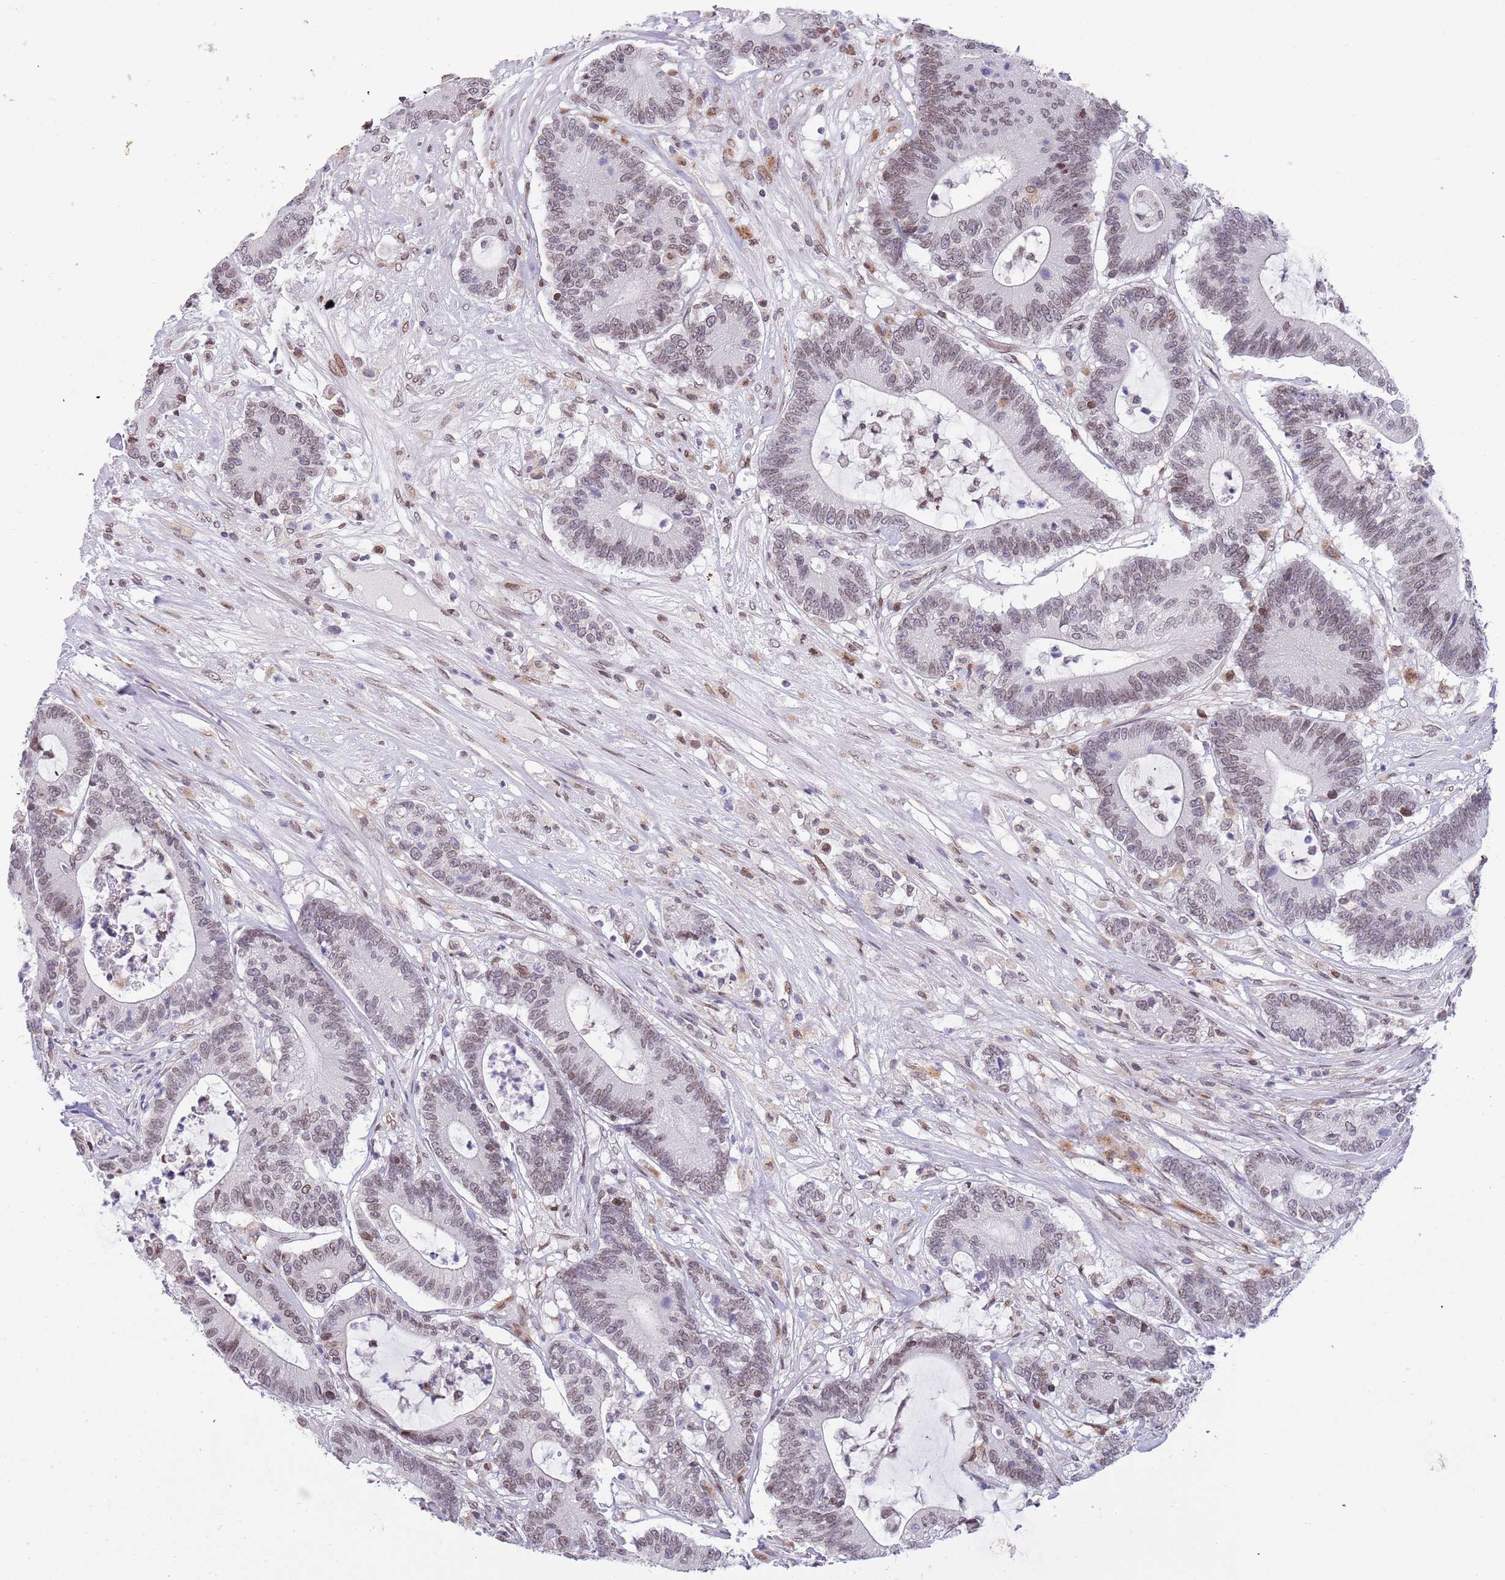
{"staining": {"intensity": "weak", "quantity": ">75%", "location": "nuclear"}, "tissue": "colorectal cancer", "cell_type": "Tumor cells", "image_type": "cancer", "snomed": [{"axis": "morphology", "description": "Adenocarcinoma, NOS"}, {"axis": "topography", "description": "Colon"}], "caption": "An IHC image of neoplastic tissue is shown. Protein staining in brown shows weak nuclear positivity in colorectal cancer within tumor cells. The protein of interest is shown in brown color, while the nuclei are stained blue.", "gene": "KLHDC2", "patient": {"sex": "female", "age": 84}}